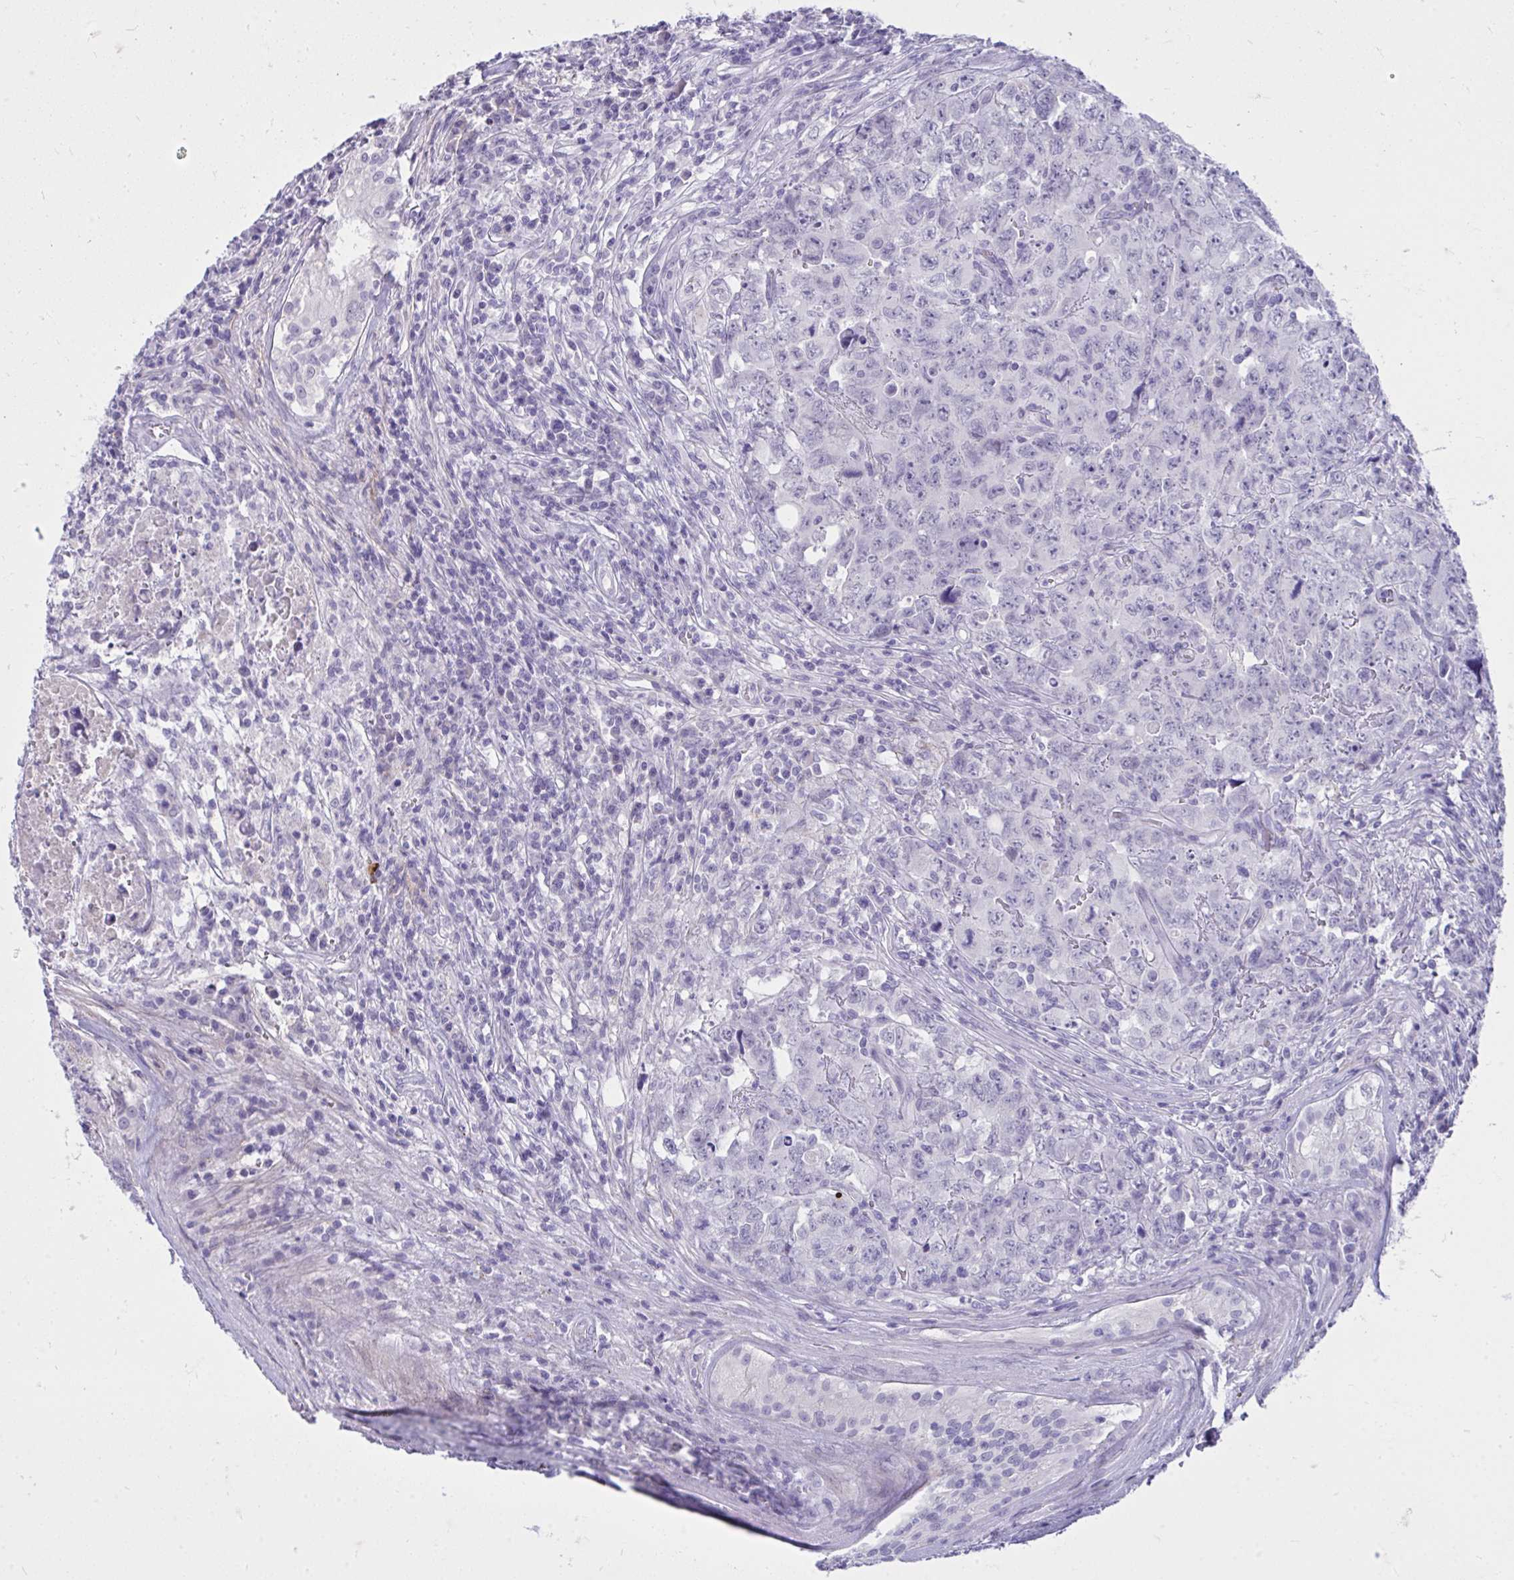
{"staining": {"intensity": "negative", "quantity": "none", "location": "none"}, "tissue": "testis cancer", "cell_type": "Tumor cells", "image_type": "cancer", "snomed": [{"axis": "morphology", "description": "Carcinoma, Embryonal, NOS"}, {"axis": "topography", "description": "Testis"}], "caption": "Immunohistochemistry (IHC) image of neoplastic tissue: human embryonal carcinoma (testis) stained with DAB (3,3'-diaminobenzidine) reveals no significant protein staining in tumor cells.", "gene": "PIGZ", "patient": {"sex": "male", "age": 24}}